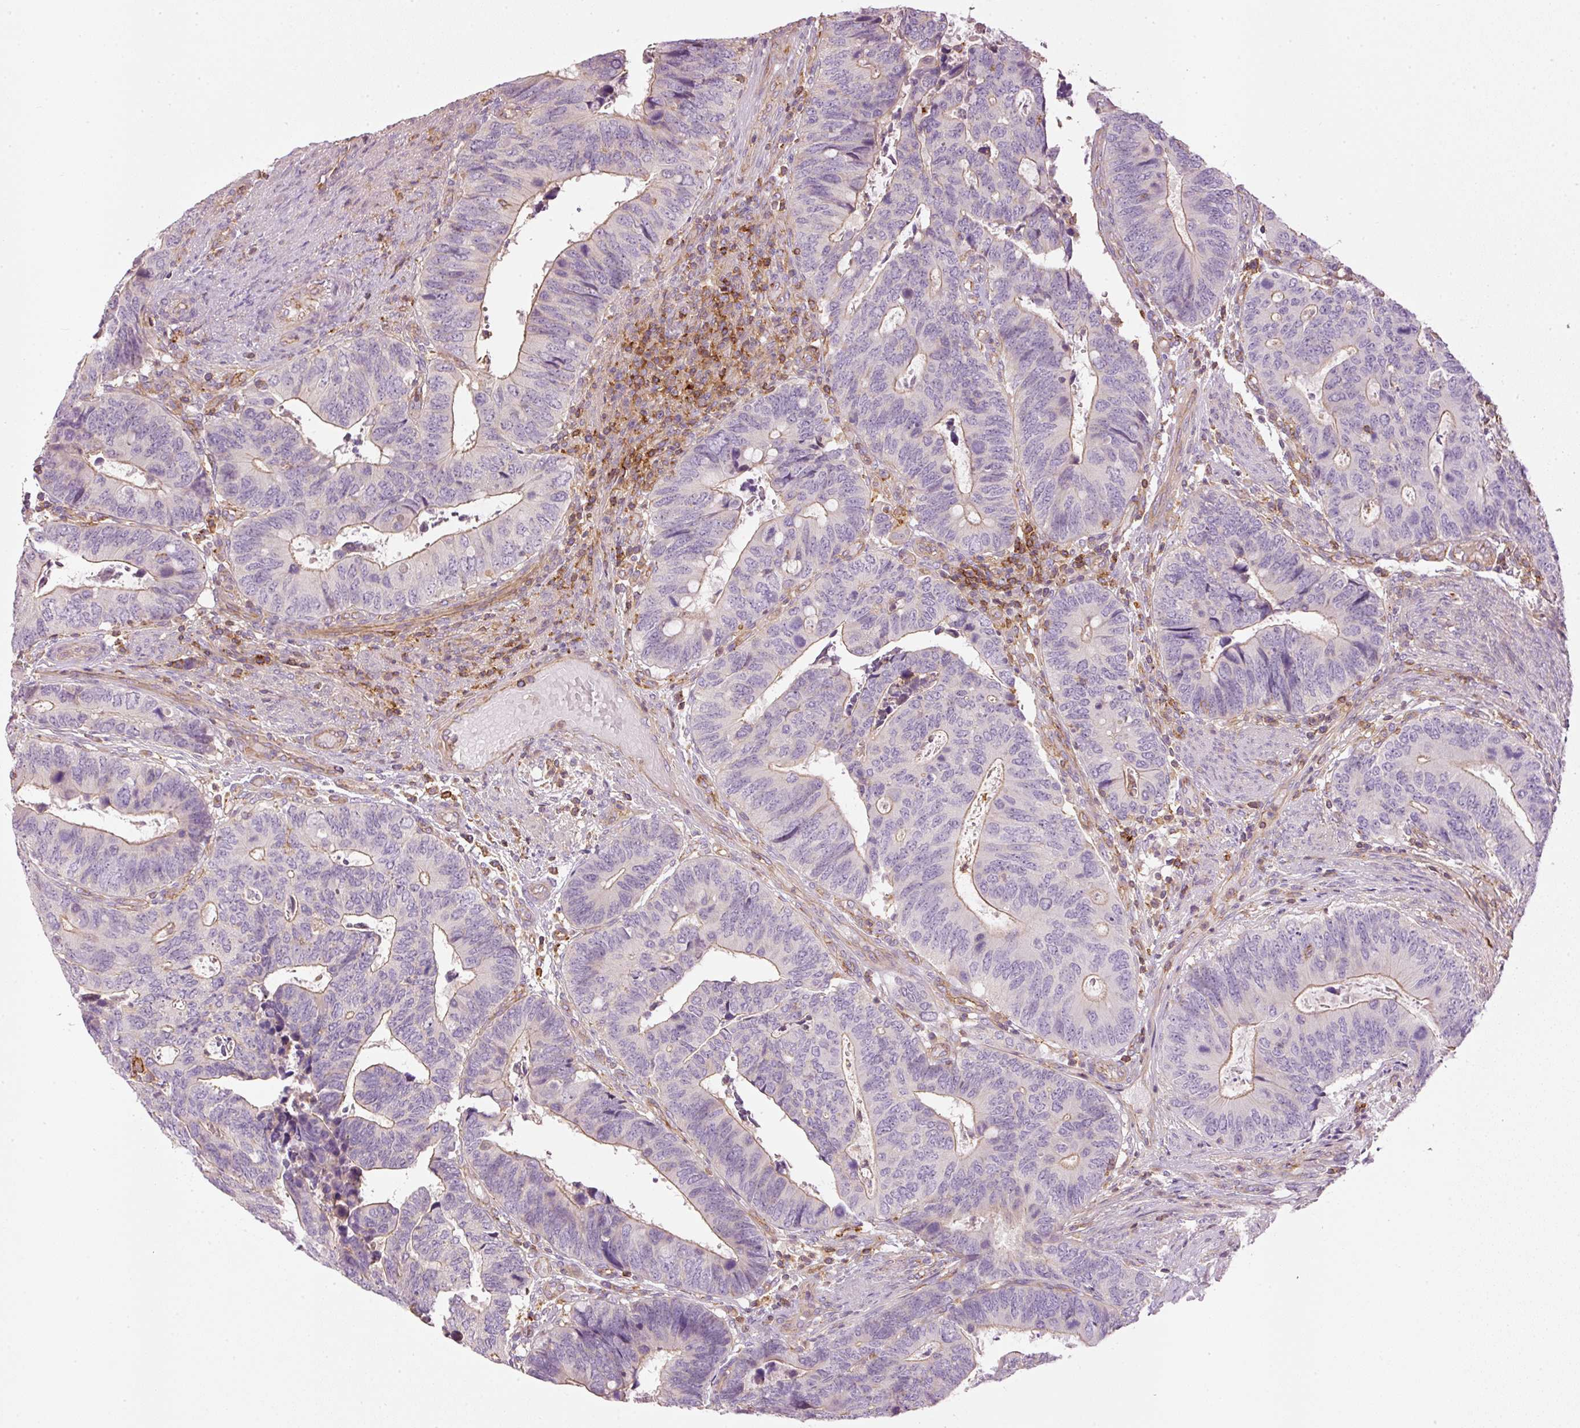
{"staining": {"intensity": "moderate", "quantity": "<25%", "location": "cytoplasmic/membranous"}, "tissue": "colorectal cancer", "cell_type": "Tumor cells", "image_type": "cancer", "snomed": [{"axis": "morphology", "description": "Adenocarcinoma, NOS"}, {"axis": "topography", "description": "Colon"}], "caption": "The immunohistochemical stain highlights moderate cytoplasmic/membranous staining in tumor cells of colorectal cancer tissue.", "gene": "SIPA1", "patient": {"sex": "male", "age": 87}}